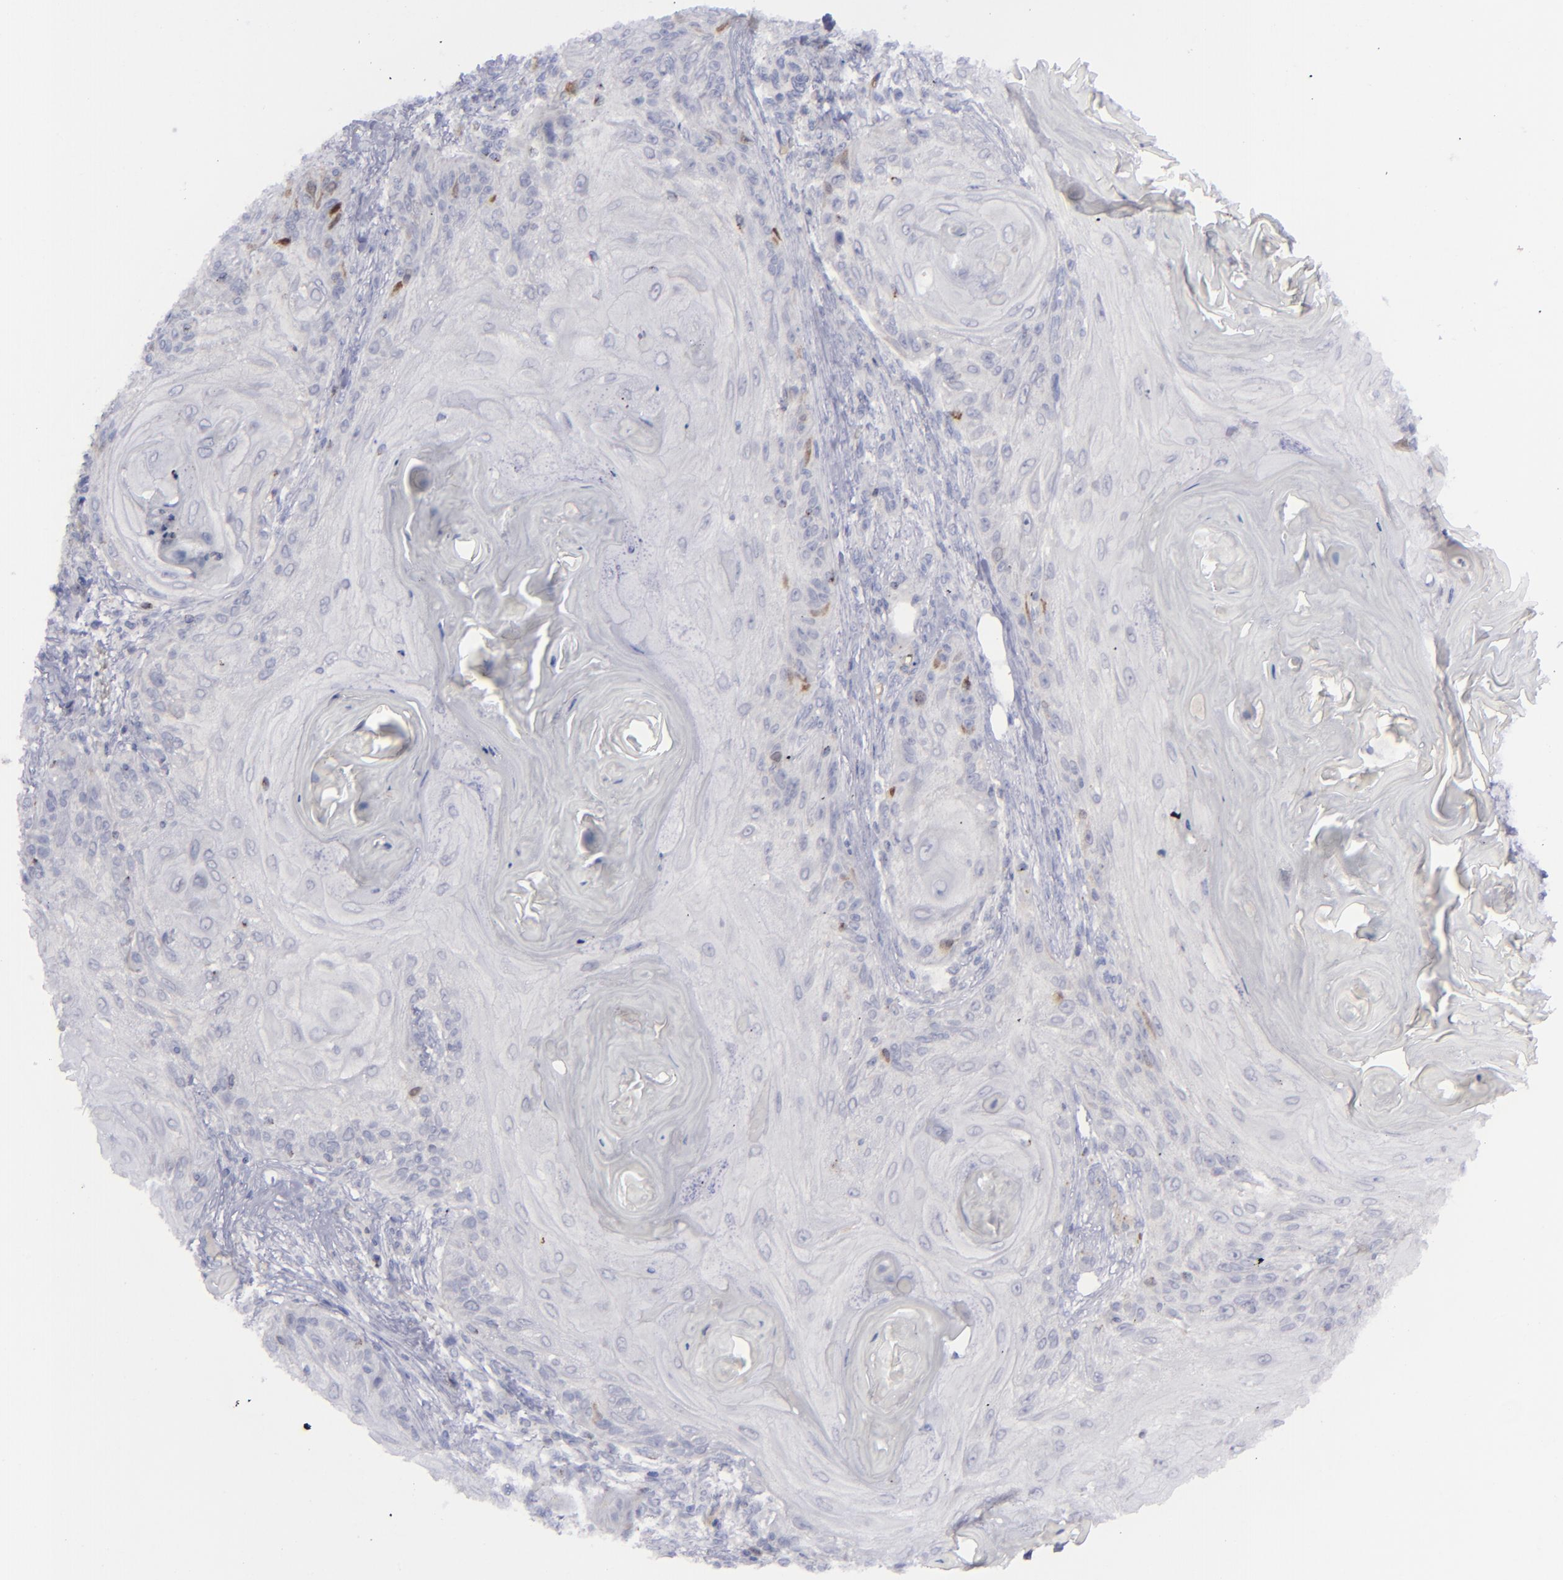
{"staining": {"intensity": "moderate", "quantity": "<25%", "location": "cytoplasmic/membranous,nuclear"}, "tissue": "skin cancer", "cell_type": "Tumor cells", "image_type": "cancer", "snomed": [{"axis": "morphology", "description": "Squamous cell carcinoma, NOS"}, {"axis": "topography", "description": "Skin"}], "caption": "Immunohistochemistry image of skin cancer (squamous cell carcinoma) stained for a protein (brown), which shows low levels of moderate cytoplasmic/membranous and nuclear expression in approximately <25% of tumor cells.", "gene": "AURKA", "patient": {"sex": "female", "age": 88}}